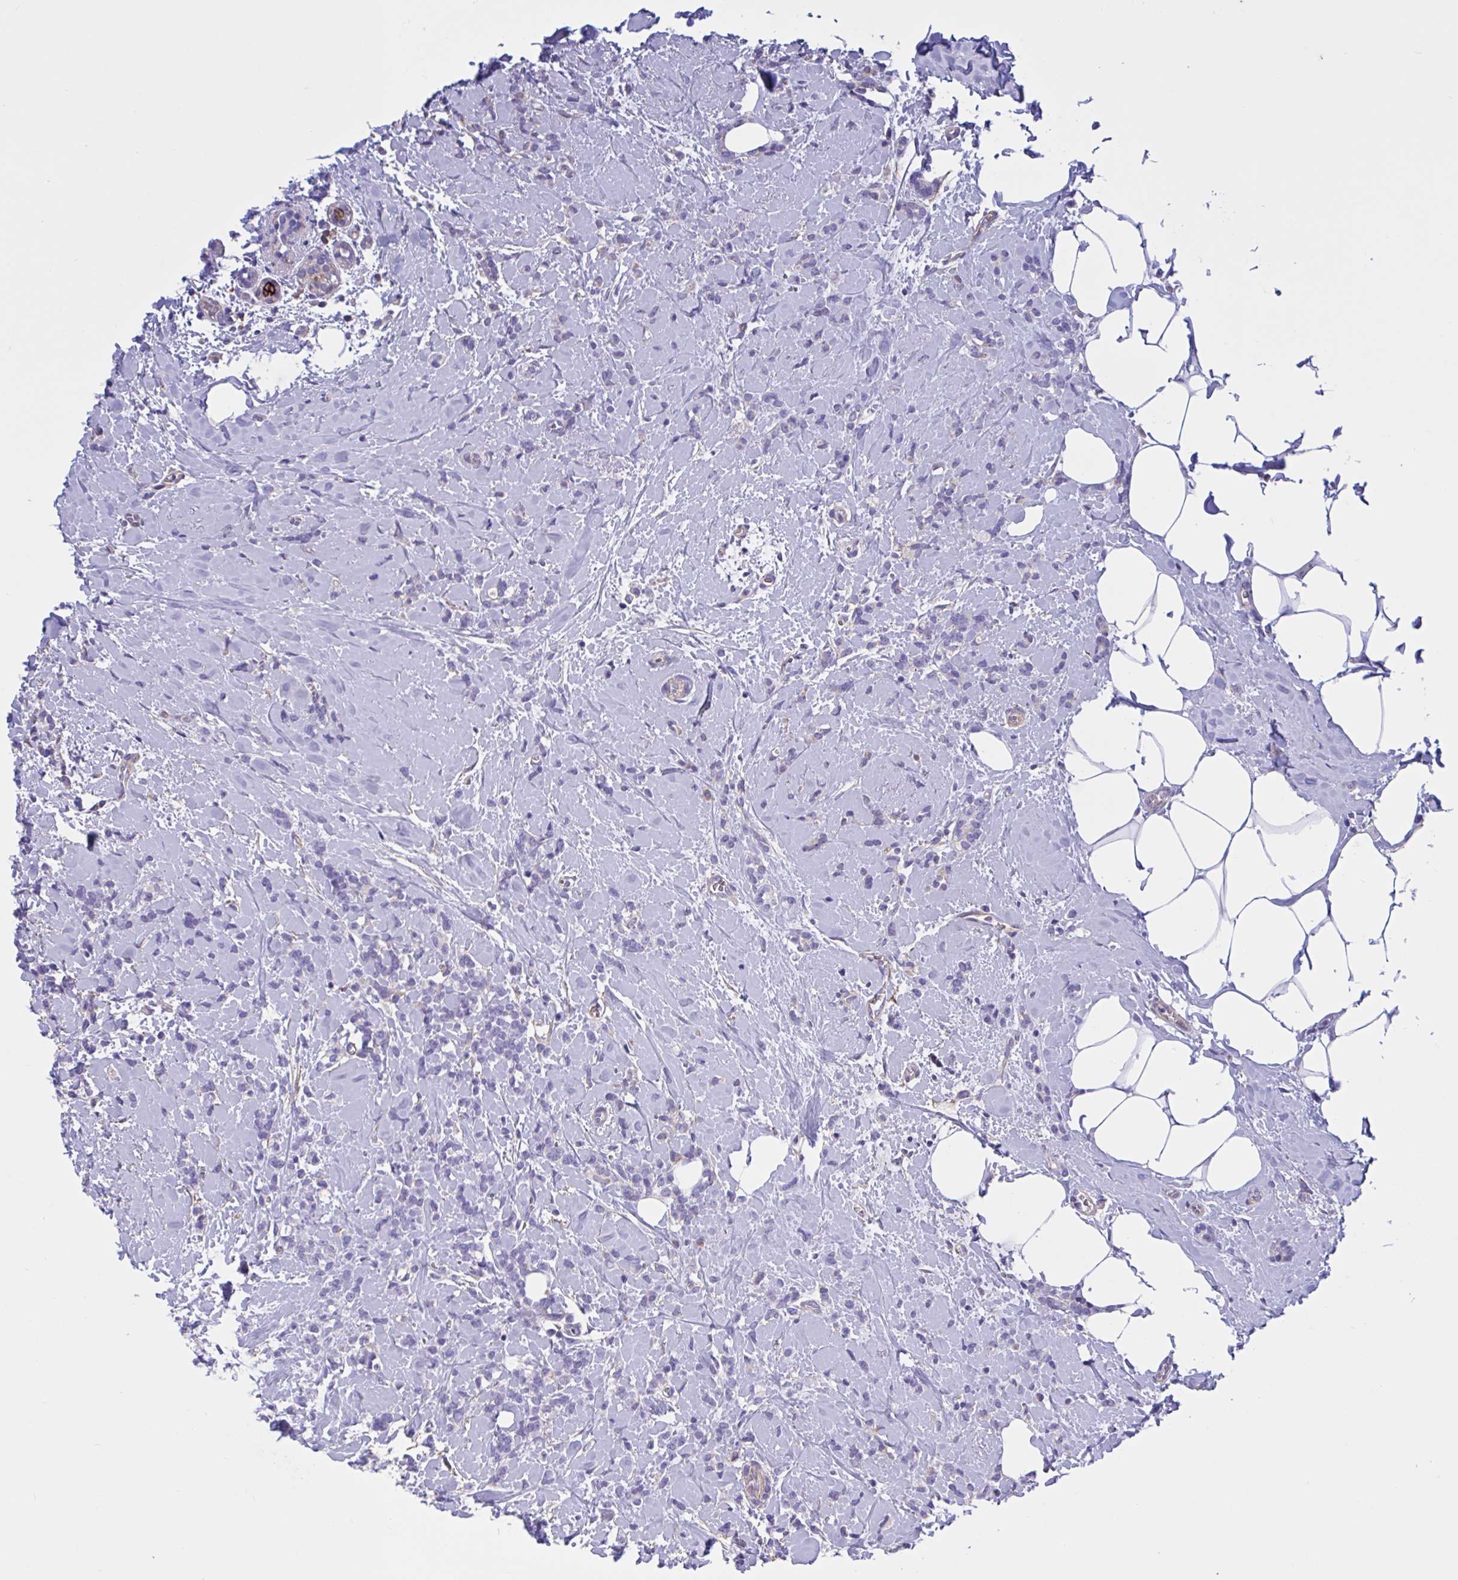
{"staining": {"intensity": "negative", "quantity": "none", "location": "none"}, "tissue": "breast cancer", "cell_type": "Tumor cells", "image_type": "cancer", "snomed": [{"axis": "morphology", "description": "Lobular carcinoma"}, {"axis": "topography", "description": "Breast"}], "caption": "A photomicrograph of breast lobular carcinoma stained for a protein demonstrates no brown staining in tumor cells.", "gene": "SLC66A1", "patient": {"sex": "female", "age": 59}}